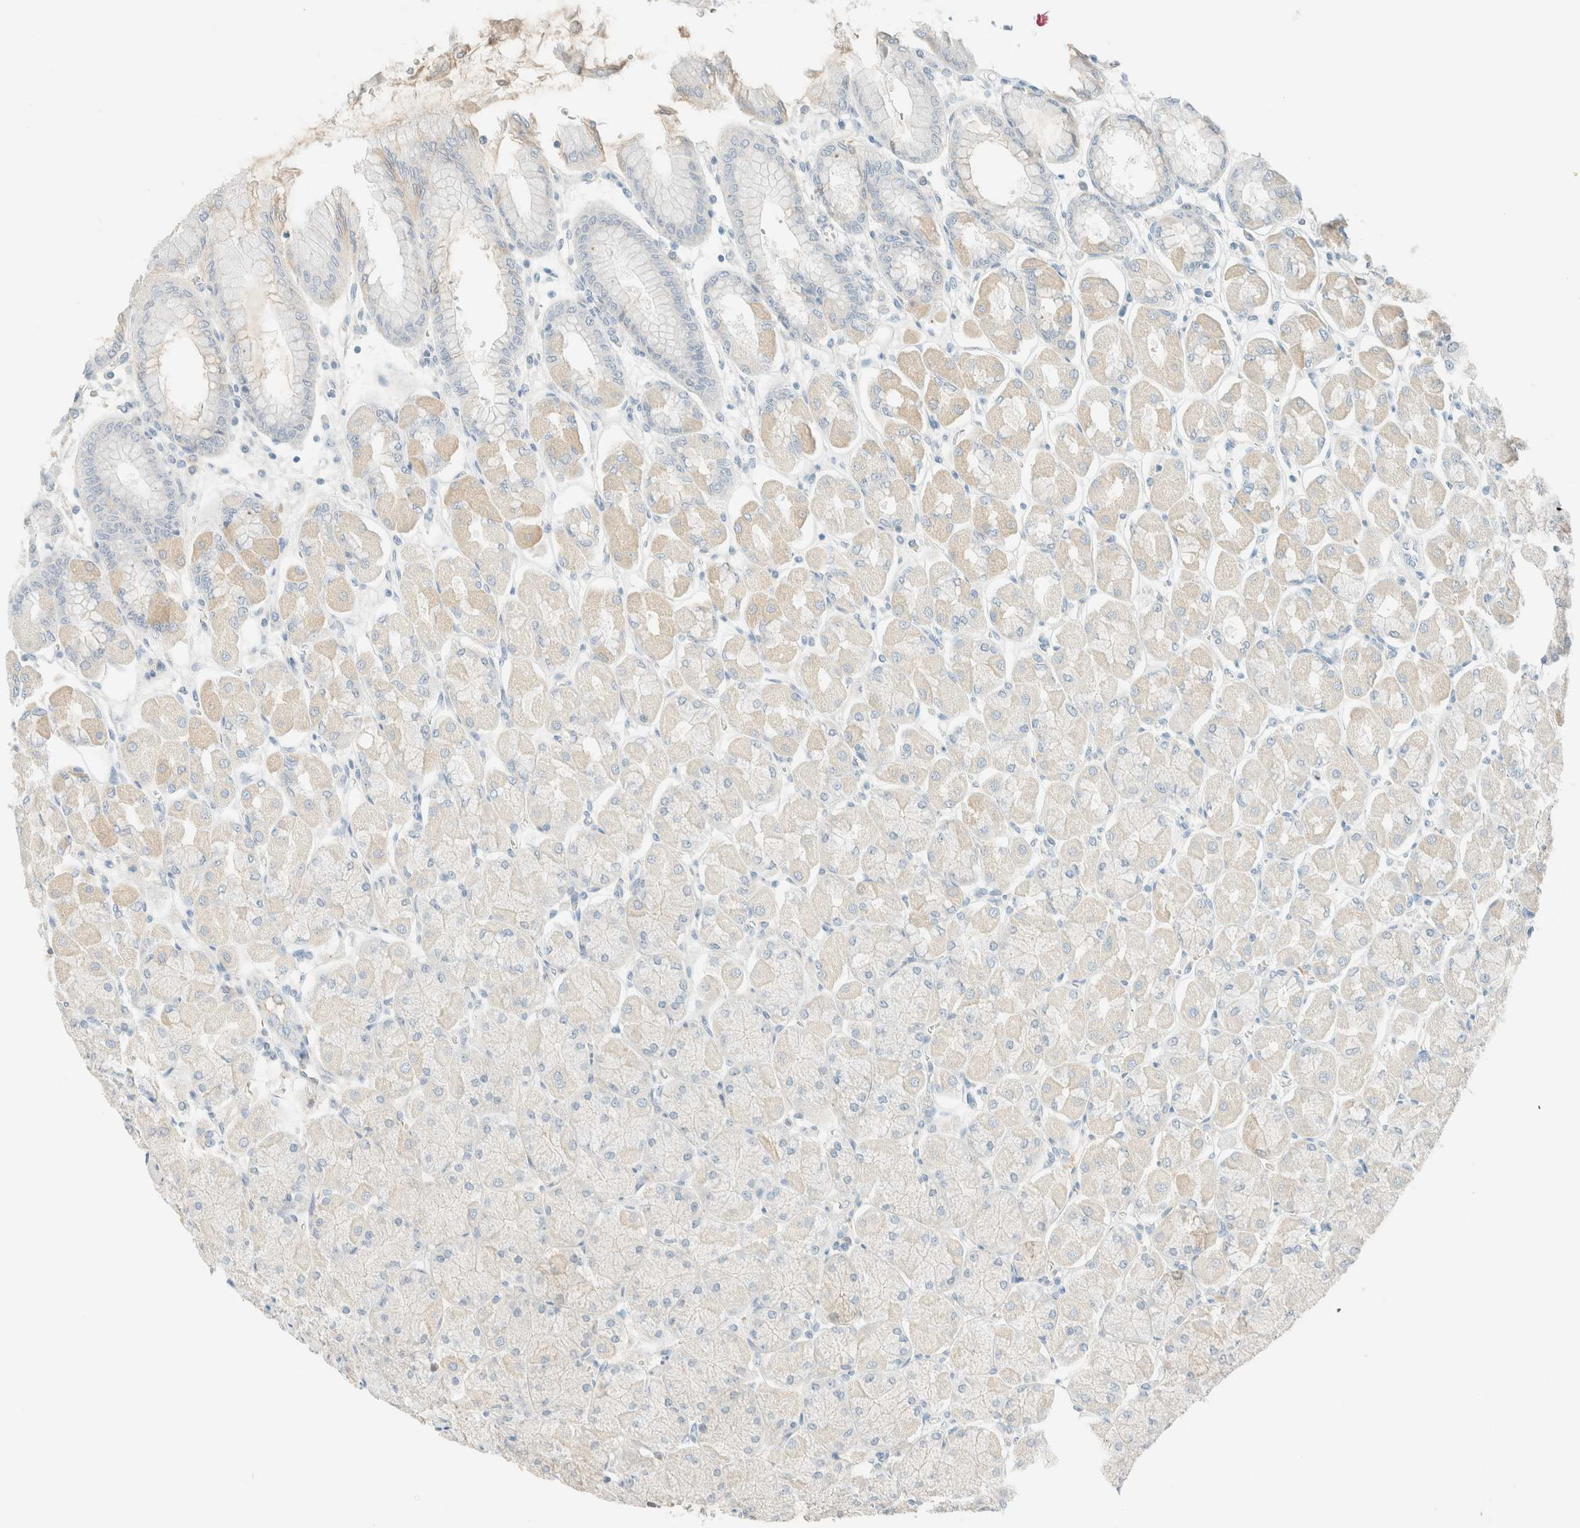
{"staining": {"intensity": "negative", "quantity": "none", "location": "none"}, "tissue": "stomach", "cell_type": "Glandular cells", "image_type": "normal", "snomed": [{"axis": "morphology", "description": "Normal tissue, NOS"}, {"axis": "topography", "description": "Stomach, upper"}], "caption": "DAB (3,3'-diaminobenzidine) immunohistochemical staining of normal stomach displays no significant positivity in glandular cells. (Brightfield microscopy of DAB IHC at high magnification).", "gene": "GPA33", "patient": {"sex": "female", "age": 56}}